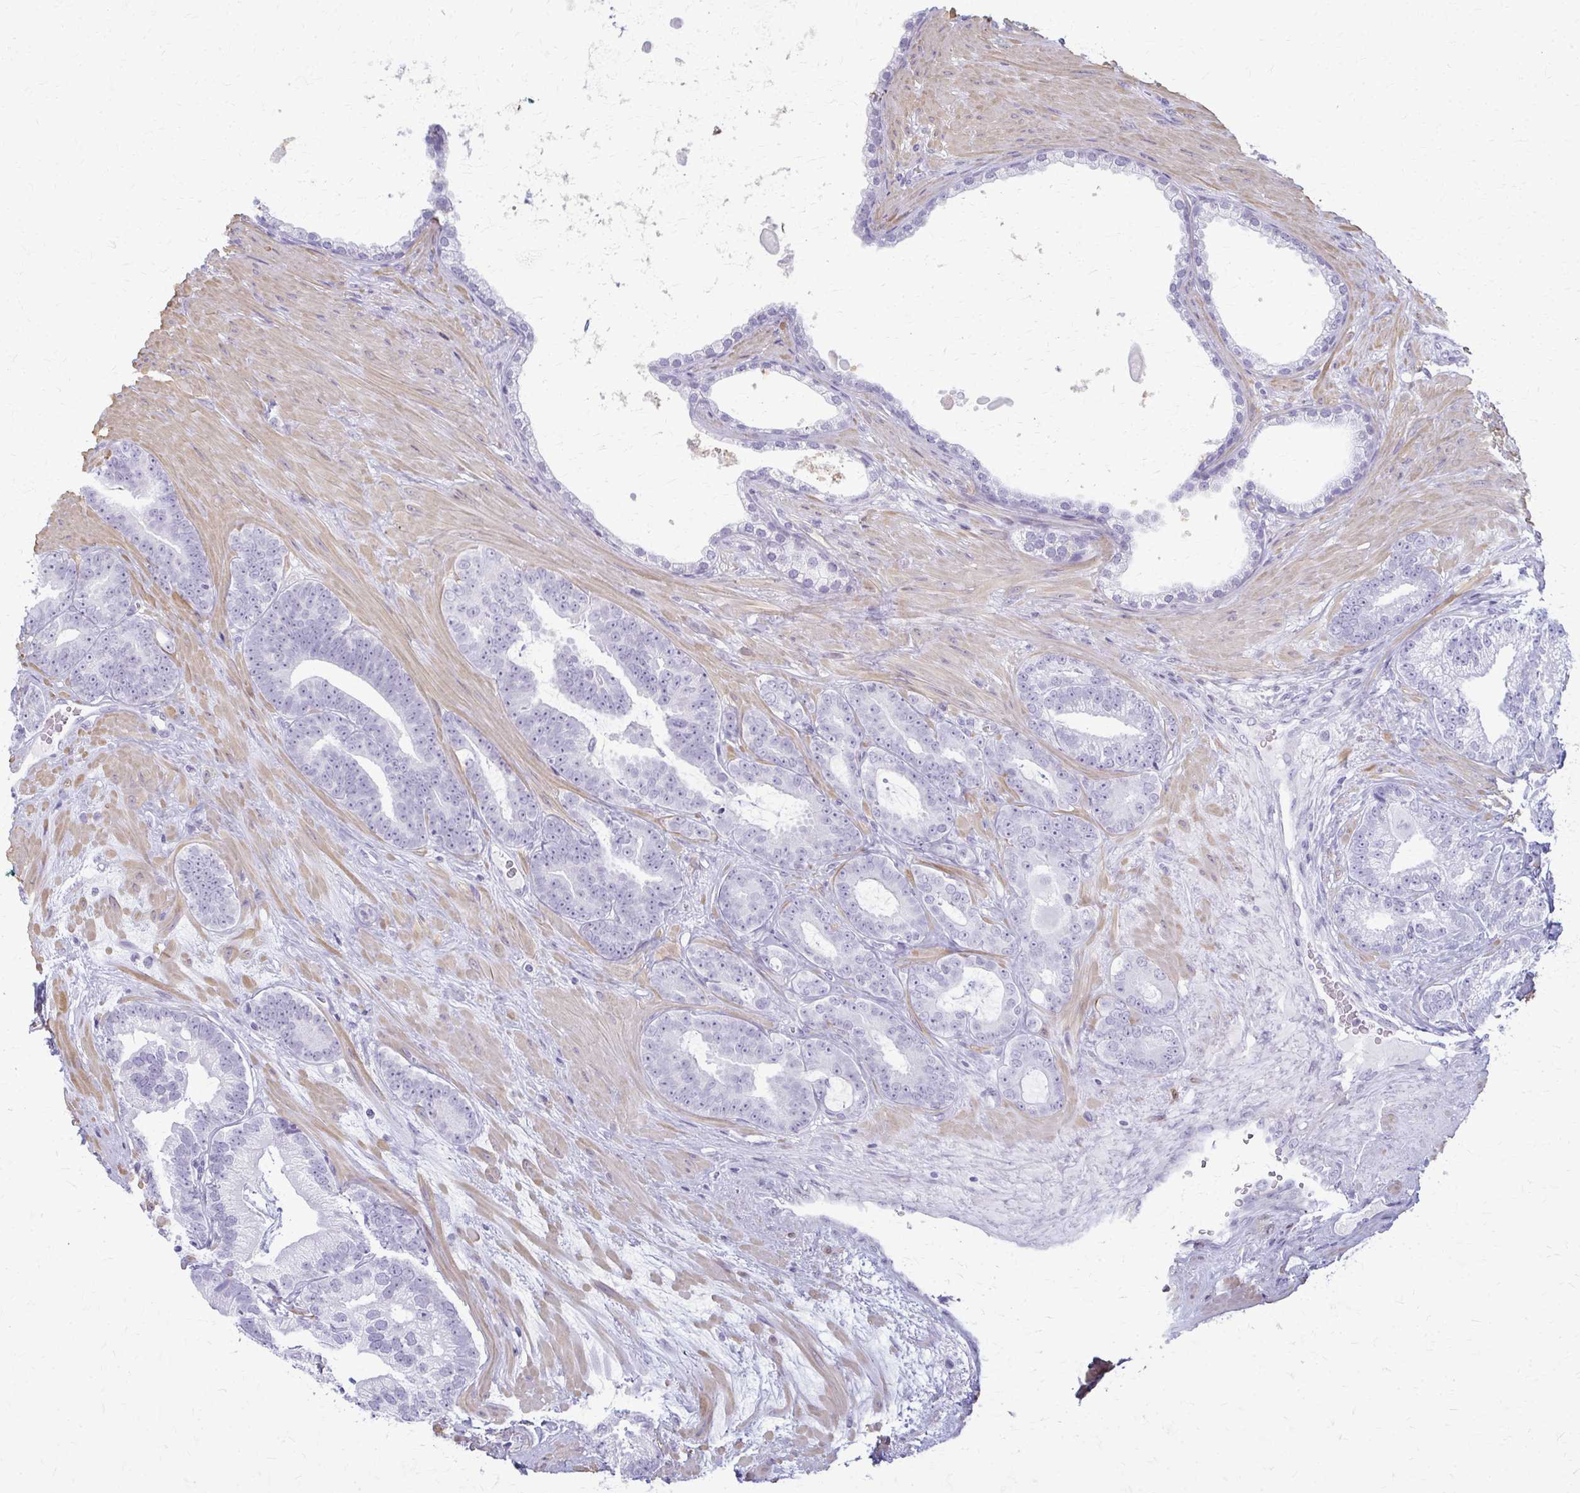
{"staining": {"intensity": "negative", "quantity": "none", "location": "none"}, "tissue": "prostate cancer", "cell_type": "Tumor cells", "image_type": "cancer", "snomed": [{"axis": "morphology", "description": "Adenocarcinoma, Low grade"}, {"axis": "topography", "description": "Prostate"}], "caption": "This histopathology image is of prostate cancer stained with immunohistochemistry (IHC) to label a protein in brown with the nuclei are counter-stained blue. There is no positivity in tumor cells. (DAB (3,3'-diaminobenzidine) immunohistochemistry (IHC) with hematoxylin counter stain).", "gene": "CA3", "patient": {"sex": "male", "age": 61}}